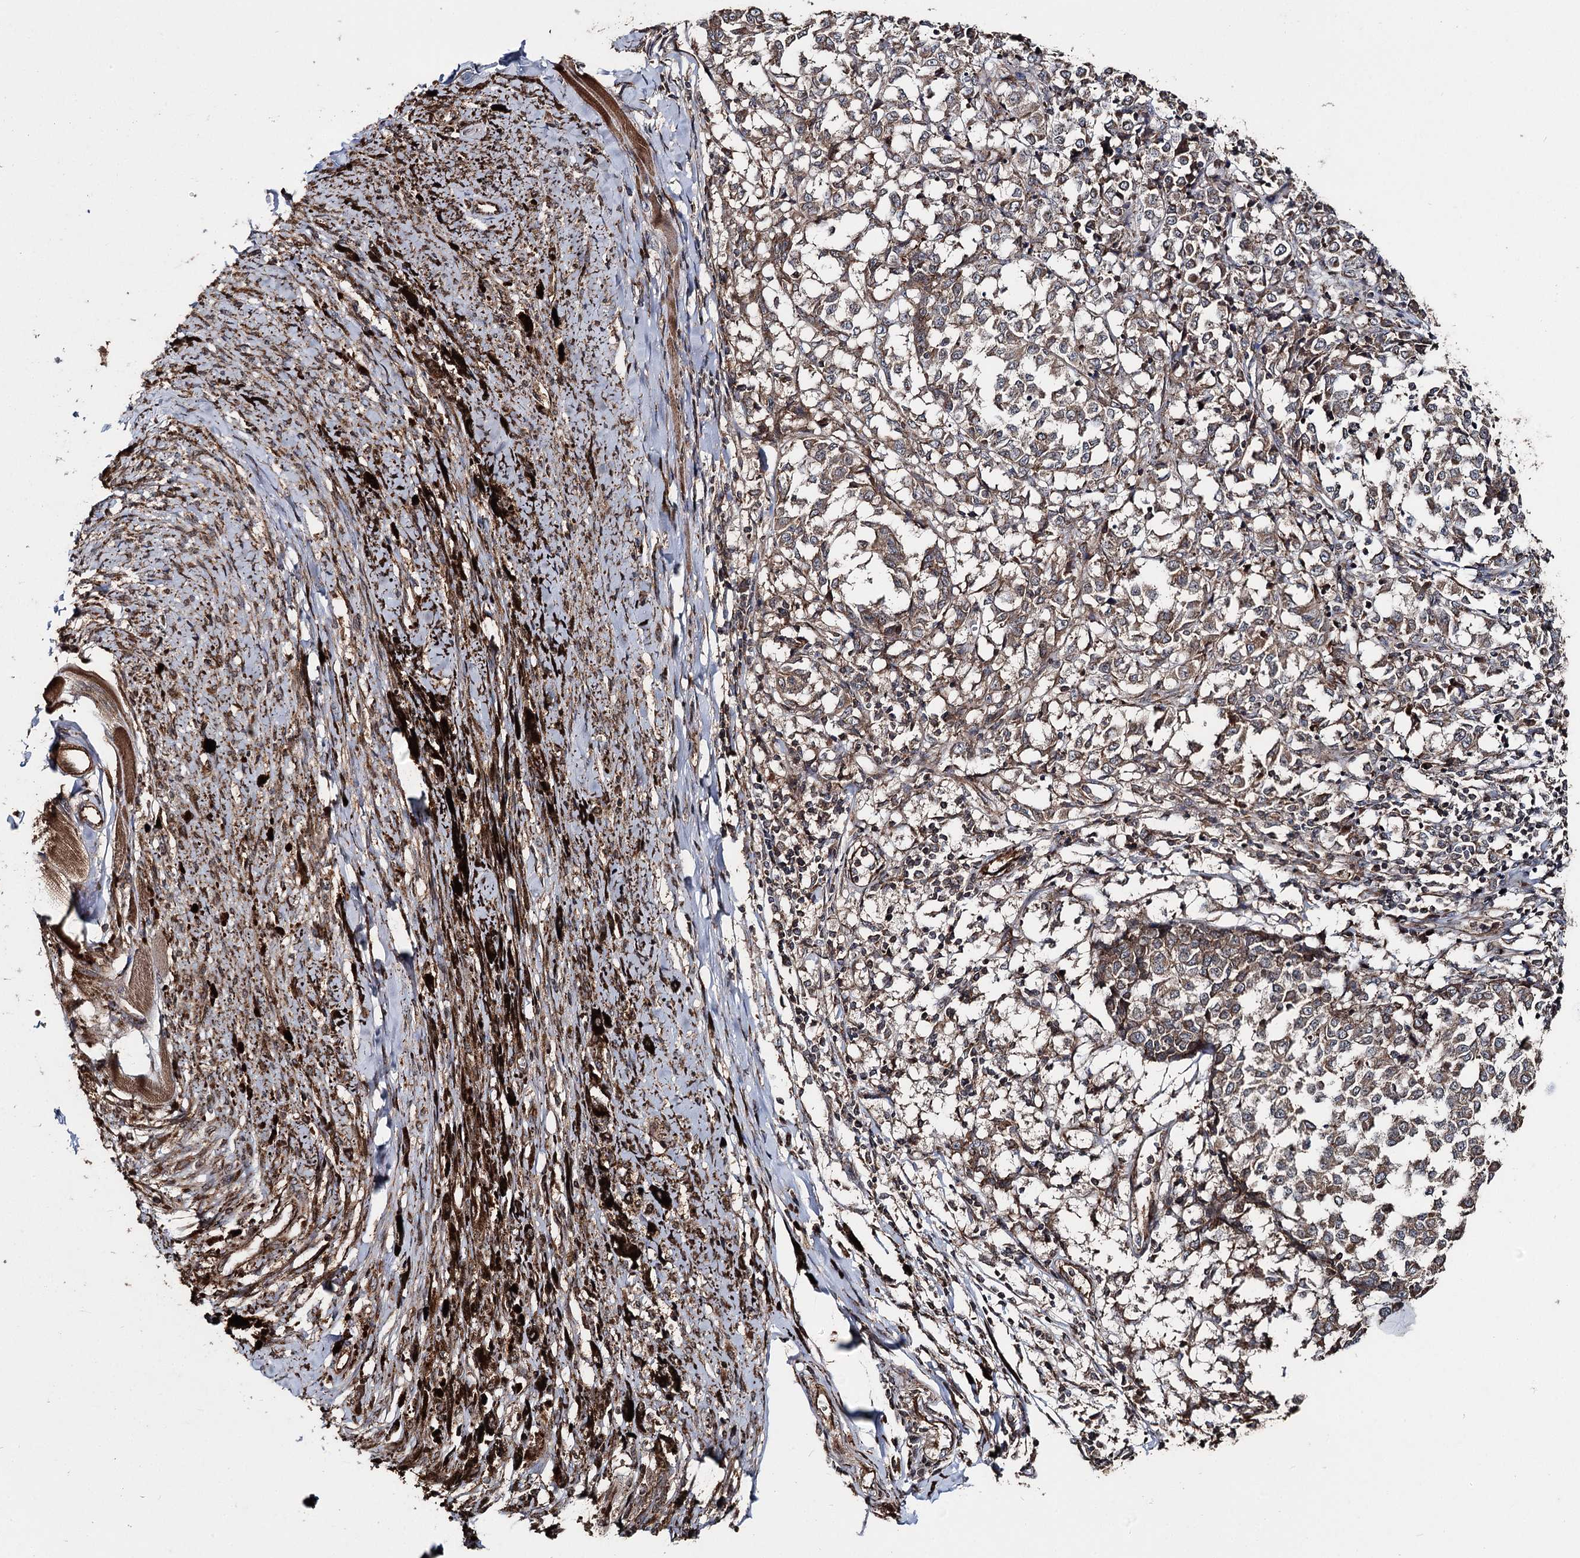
{"staining": {"intensity": "weak", "quantity": ">75%", "location": "cytoplasmic/membranous"}, "tissue": "melanoma", "cell_type": "Tumor cells", "image_type": "cancer", "snomed": [{"axis": "morphology", "description": "Malignant melanoma, NOS"}, {"axis": "topography", "description": "Skin"}], "caption": "Immunohistochemical staining of human malignant melanoma shows weak cytoplasmic/membranous protein expression in about >75% of tumor cells.", "gene": "ITFG2", "patient": {"sex": "female", "age": 72}}